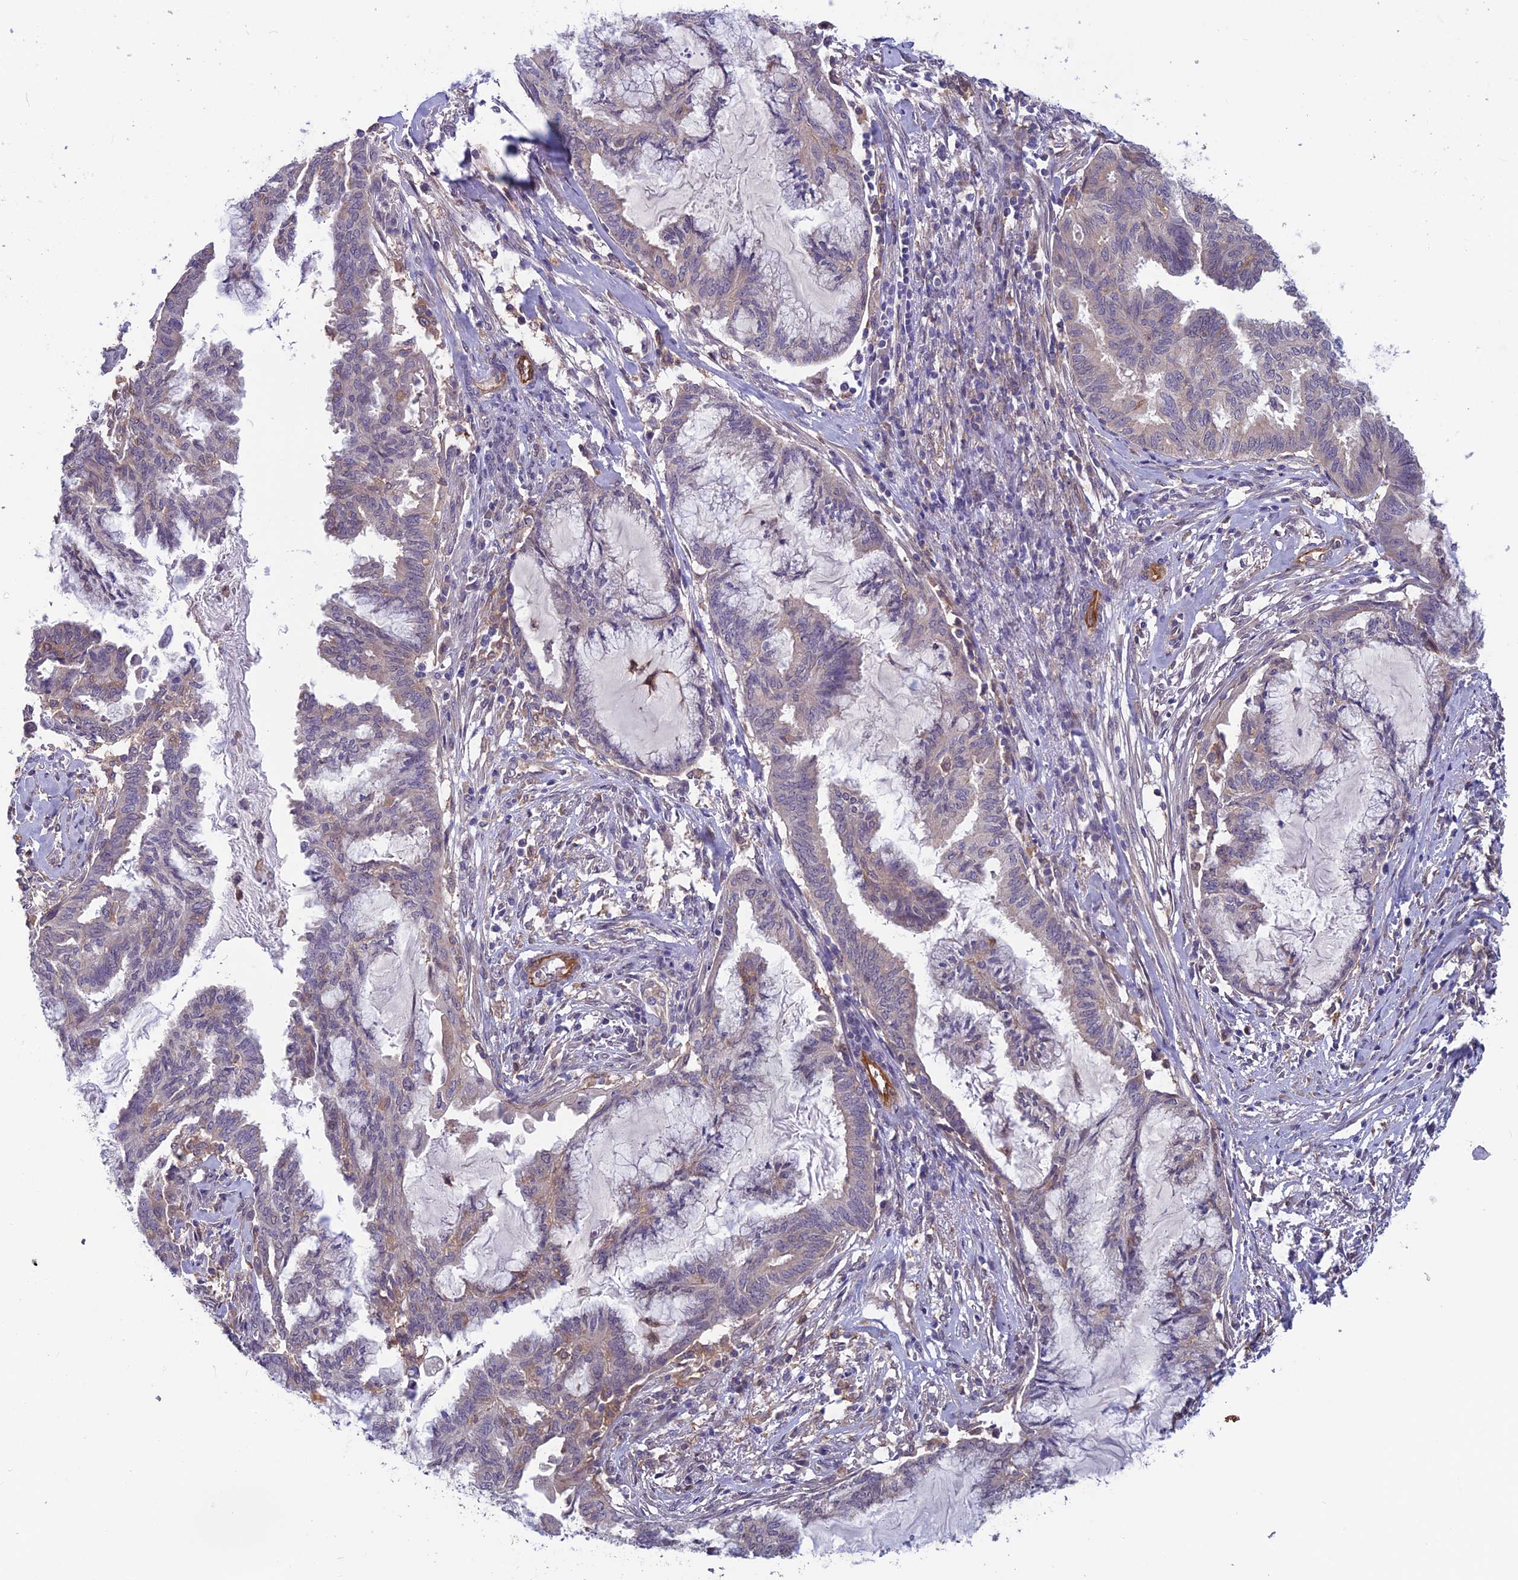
{"staining": {"intensity": "weak", "quantity": "<25%", "location": "cytoplasmic/membranous"}, "tissue": "endometrial cancer", "cell_type": "Tumor cells", "image_type": "cancer", "snomed": [{"axis": "morphology", "description": "Adenocarcinoma, NOS"}, {"axis": "topography", "description": "Endometrium"}], "caption": "This histopathology image is of endometrial cancer stained with immunohistochemistry to label a protein in brown with the nuclei are counter-stained blue. There is no positivity in tumor cells.", "gene": "MAST2", "patient": {"sex": "female", "age": 86}}